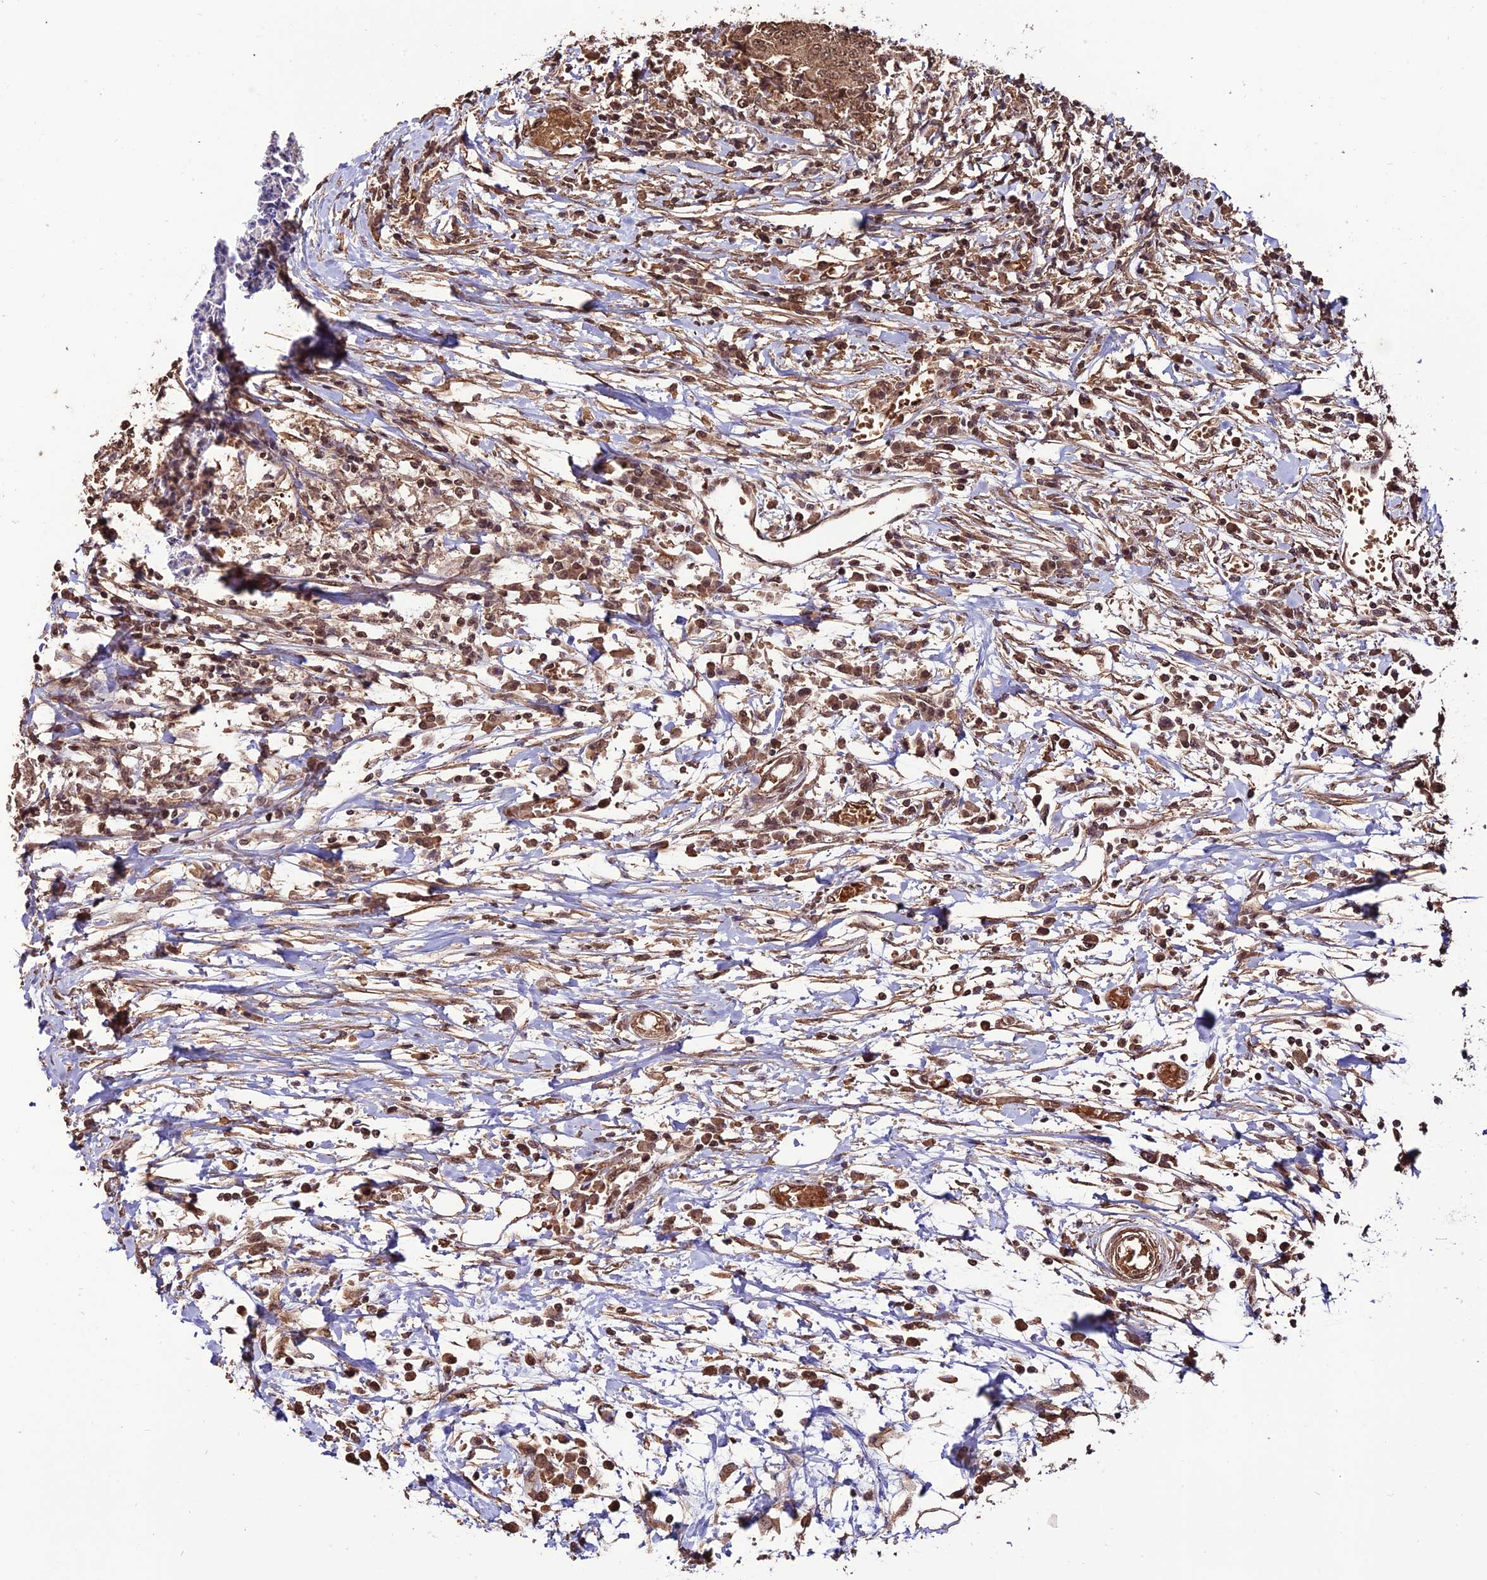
{"staining": {"intensity": "moderate", "quantity": ">75%", "location": "cytoplasmic/membranous,nuclear"}, "tissue": "colorectal cancer", "cell_type": "Tumor cells", "image_type": "cancer", "snomed": [{"axis": "morphology", "description": "Adenocarcinoma, NOS"}, {"axis": "topography", "description": "Rectum"}], "caption": "Protein expression analysis of human colorectal adenocarcinoma reveals moderate cytoplasmic/membranous and nuclear staining in about >75% of tumor cells.", "gene": "CABIN1", "patient": {"sex": "male", "age": 84}}